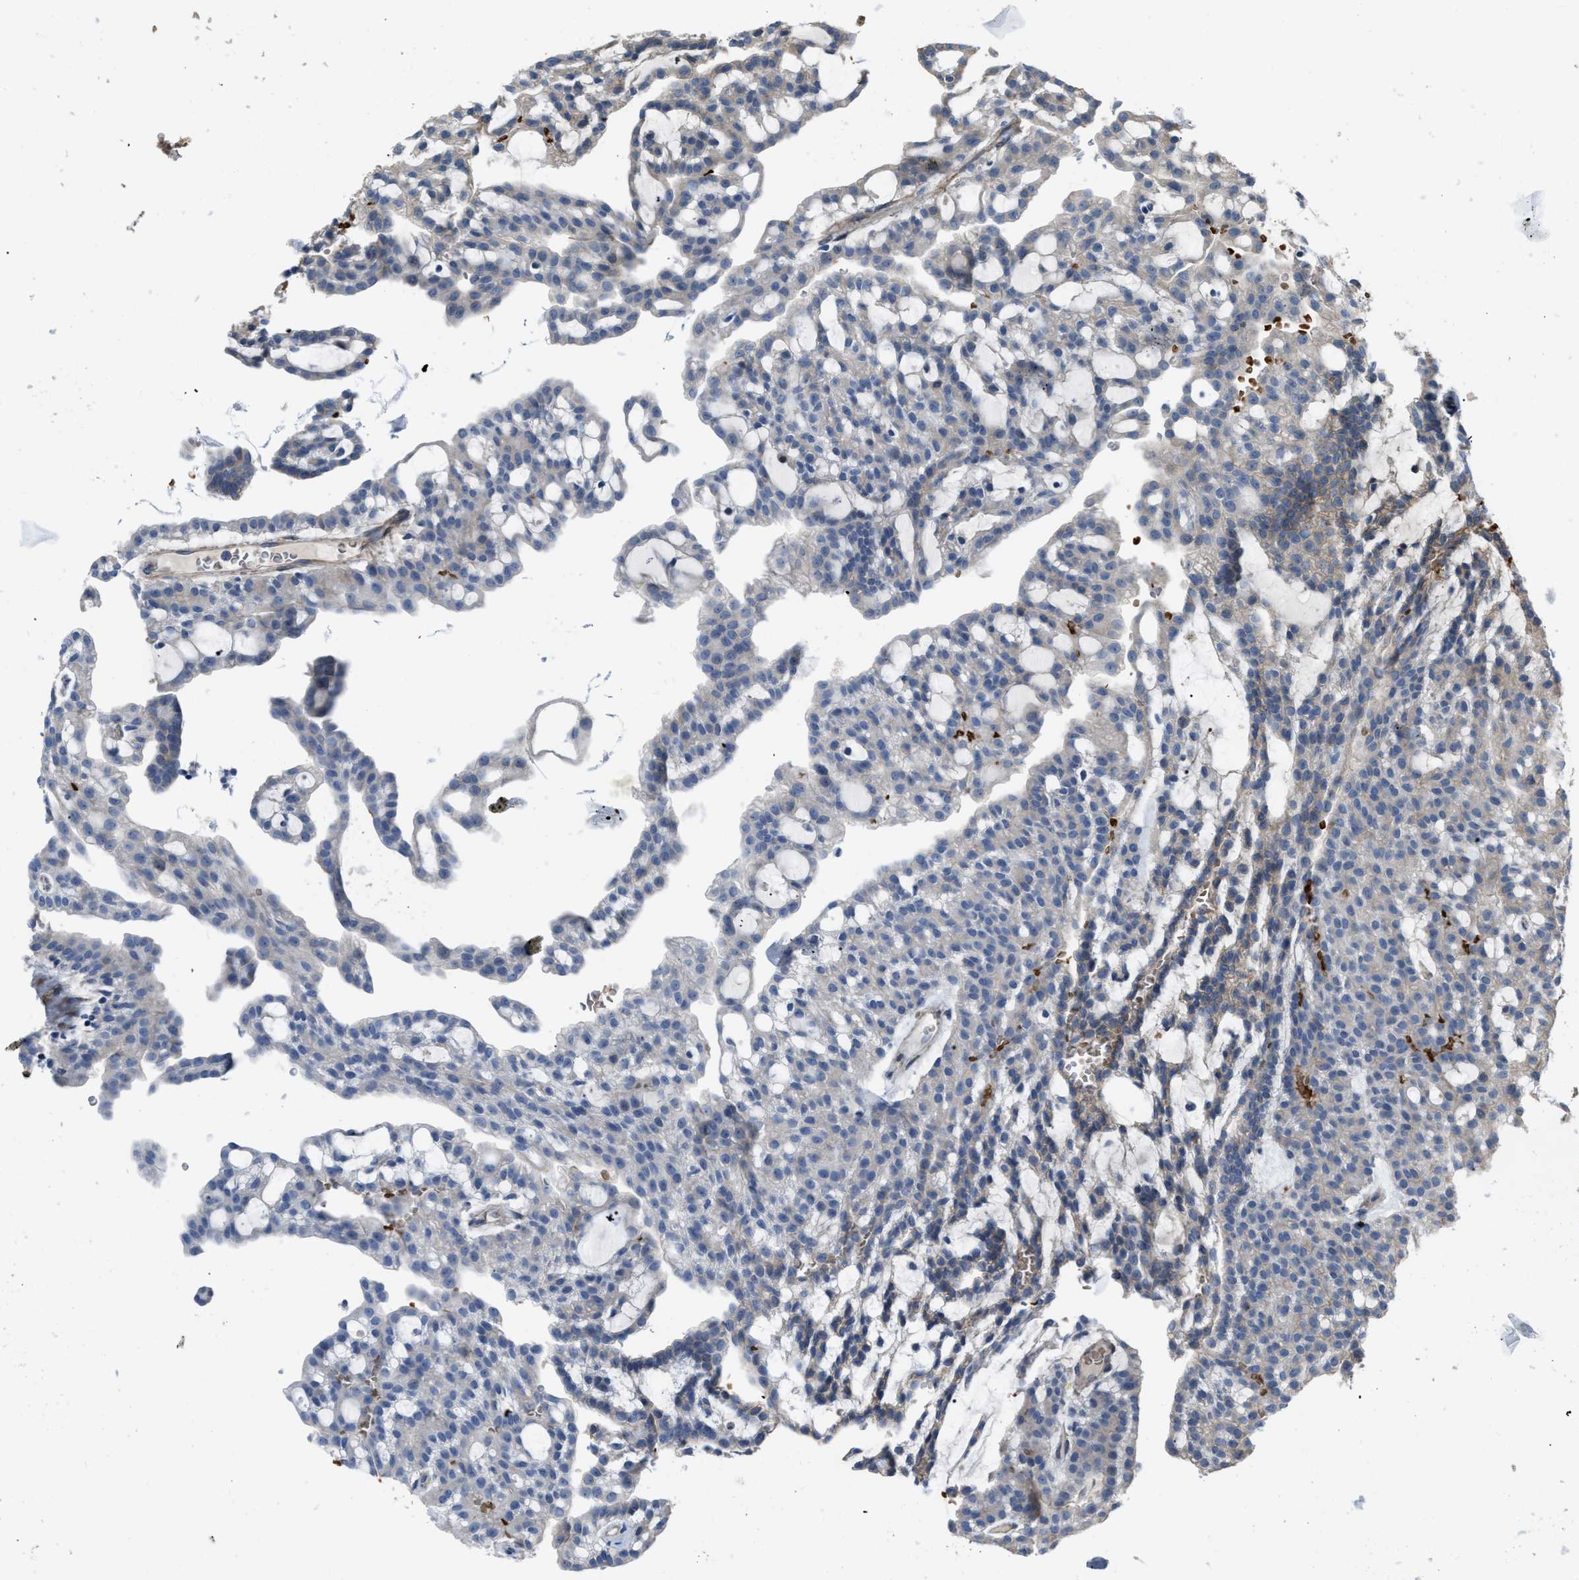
{"staining": {"intensity": "negative", "quantity": "none", "location": "none"}, "tissue": "renal cancer", "cell_type": "Tumor cells", "image_type": "cancer", "snomed": [{"axis": "morphology", "description": "Adenocarcinoma, NOS"}, {"axis": "topography", "description": "Kidney"}], "caption": "High power microscopy image of an immunohistochemistry (IHC) micrograph of adenocarcinoma (renal), revealing no significant staining in tumor cells.", "gene": "SELENOM", "patient": {"sex": "male", "age": 63}}